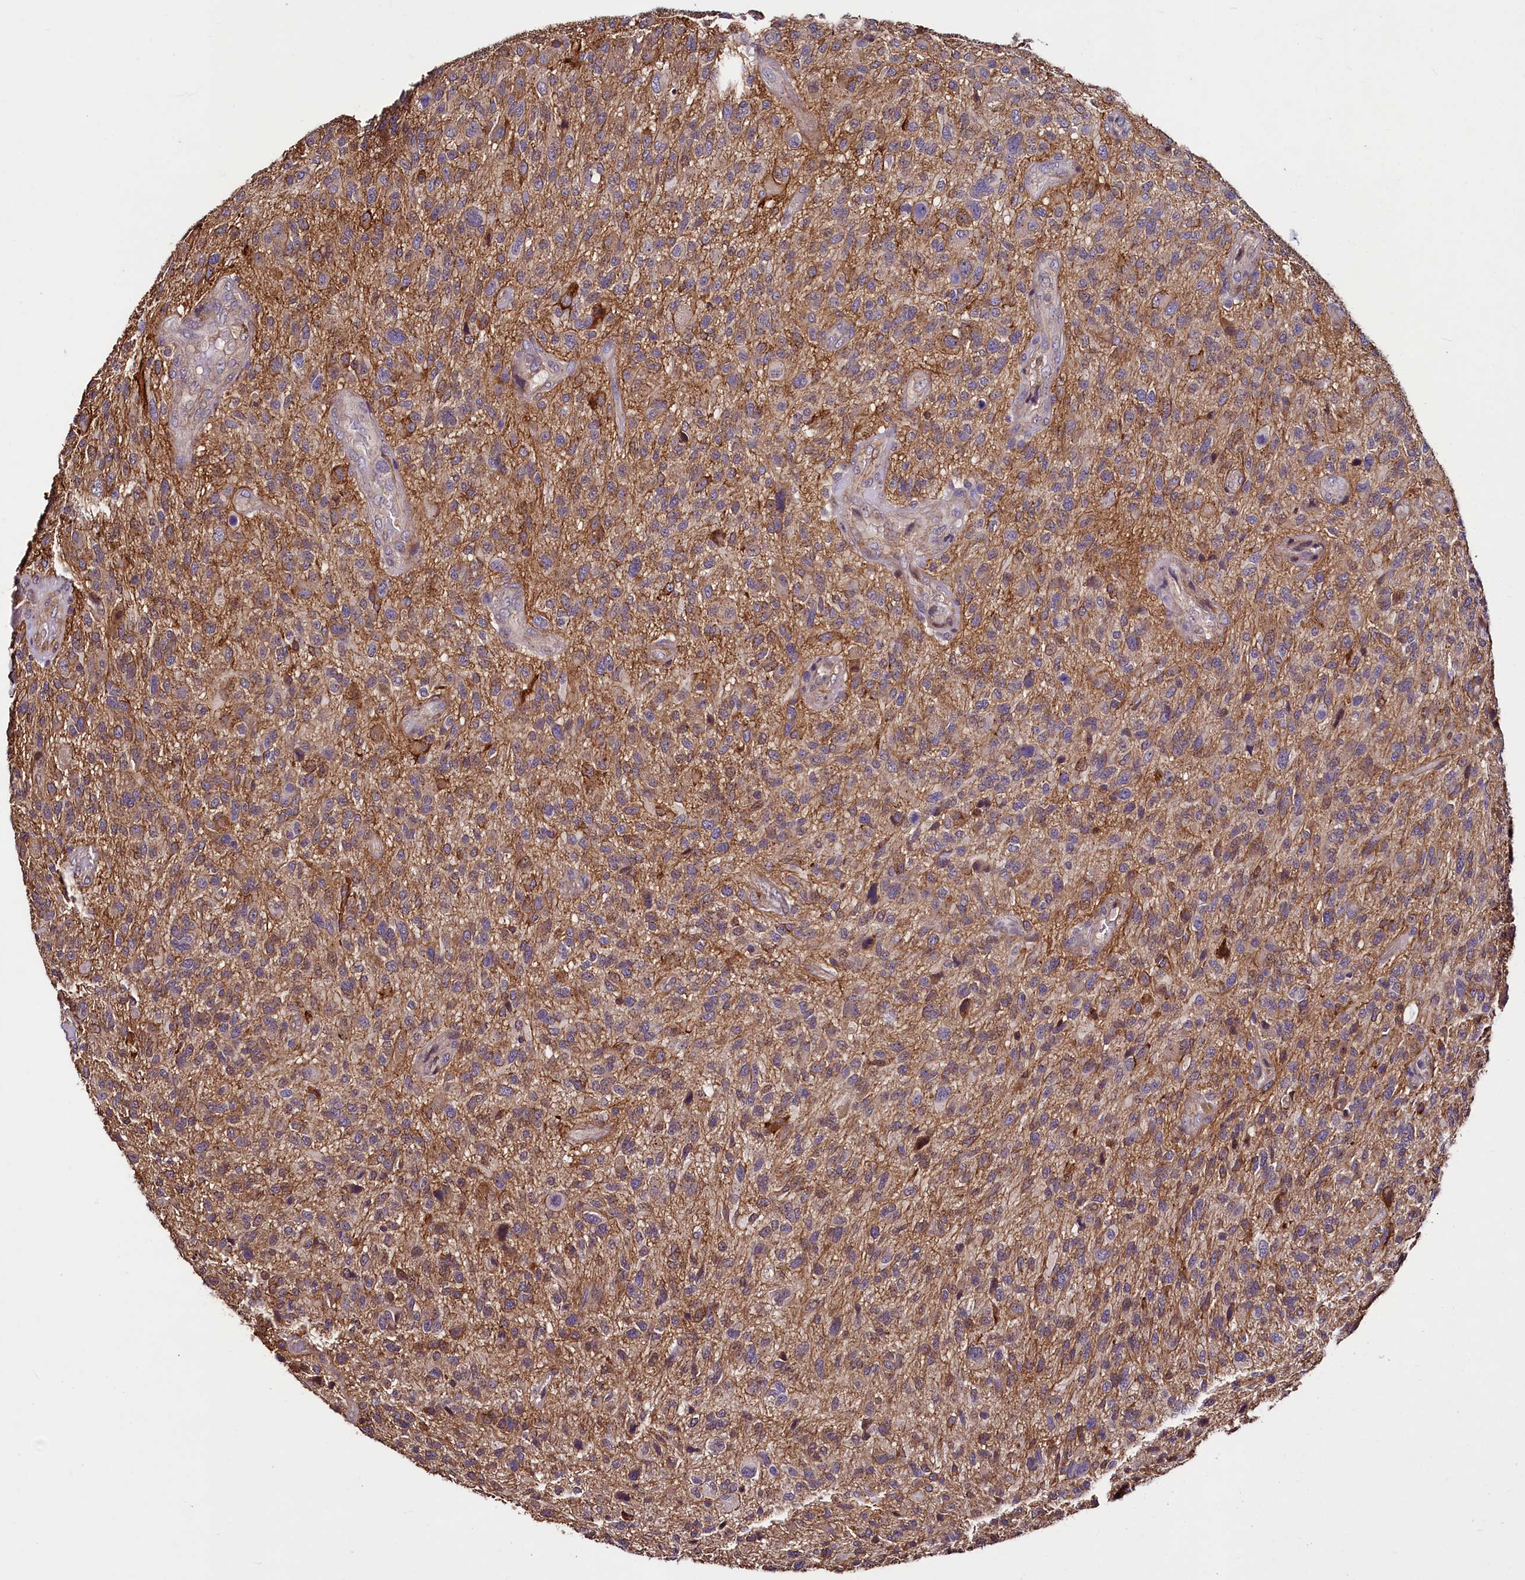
{"staining": {"intensity": "weak", "quantity": "25%-75%", "location": "cytoplasmic/membranous"}, "tissue": "glioma", "cell_type": "Tumor cells", "image_type": "cancer", "snomed": [{"axis": "morphology", "description": "Glioma, malignant, High grade"}, {"axis": "topography", "description": "Brain"}], "caption": "IHC (DAB (3,3'-diaminobenzidine)) staining of malignant glioma (high-grade) demonstrates weak cytoplasmic/membranous protein positivity in about 25%-75% of tumor cells. The protein is stained brown, and the nuclei are stained in blue (DAB (3,3'-diaminobenzidine) IHC with brightfield microscopy, high magnification).", "gene": "PALM", "patient": {"sex": "male", "age": 47}}